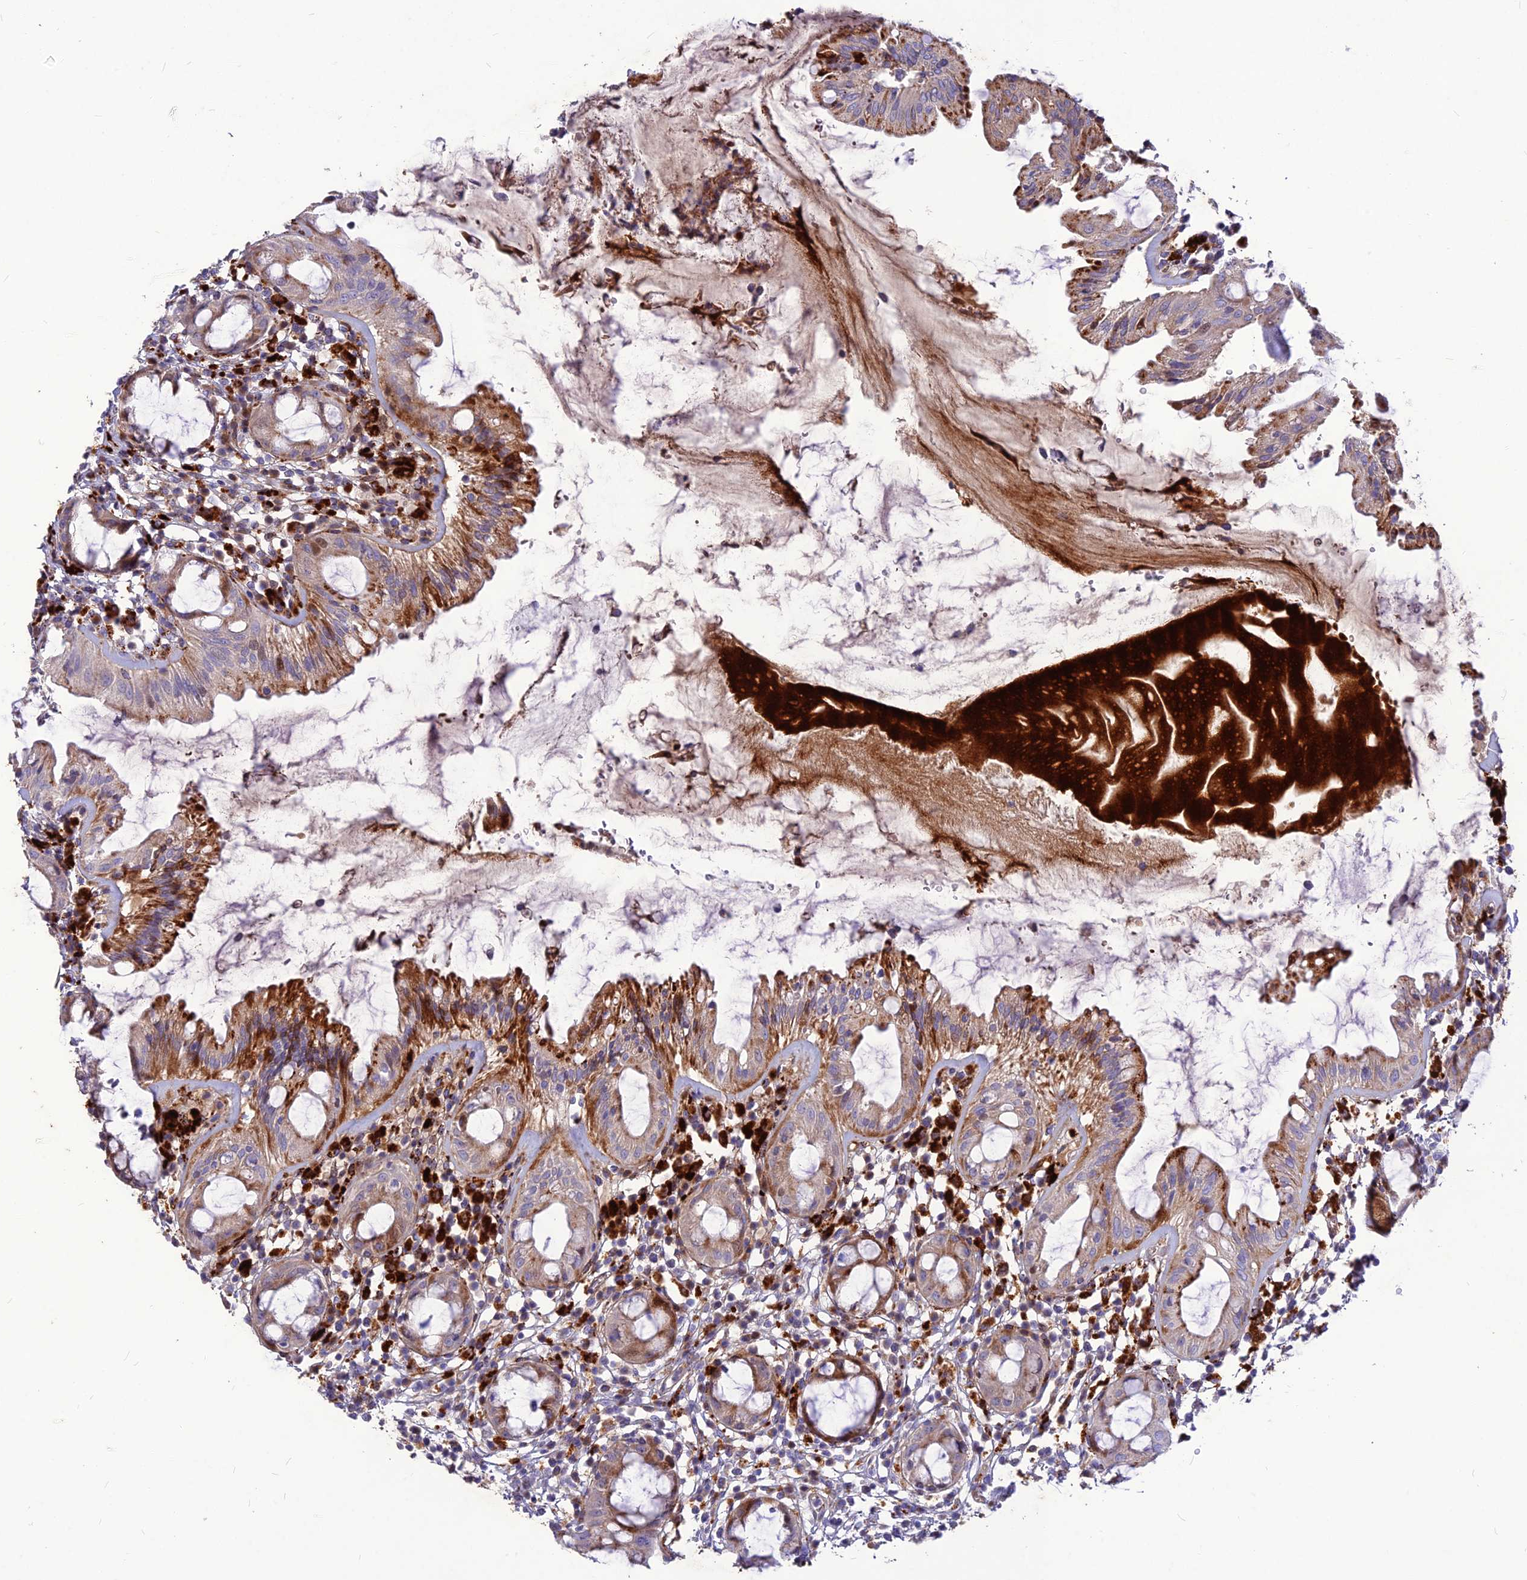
{"staining": {"intensity": "moderate", "quantity": "25%-75%", "location": "cytoplasmic/membranous"}, "tissue": "rectum", "cell_type": "Glandular cells", "image_type": "normal", "snomed": [{"axis": "morphology", "description": "Normal tissue, NOS"}, {"axis": "topography", "description": "Rectum"}], "caption": "Protein analysis of normal rectum displays moderate cytoplasmic/membranous staining in approximately 25%-75% of glandular cells.", "gene": "RIMOC1", "patient": {"sex": "female", "age": 57}}